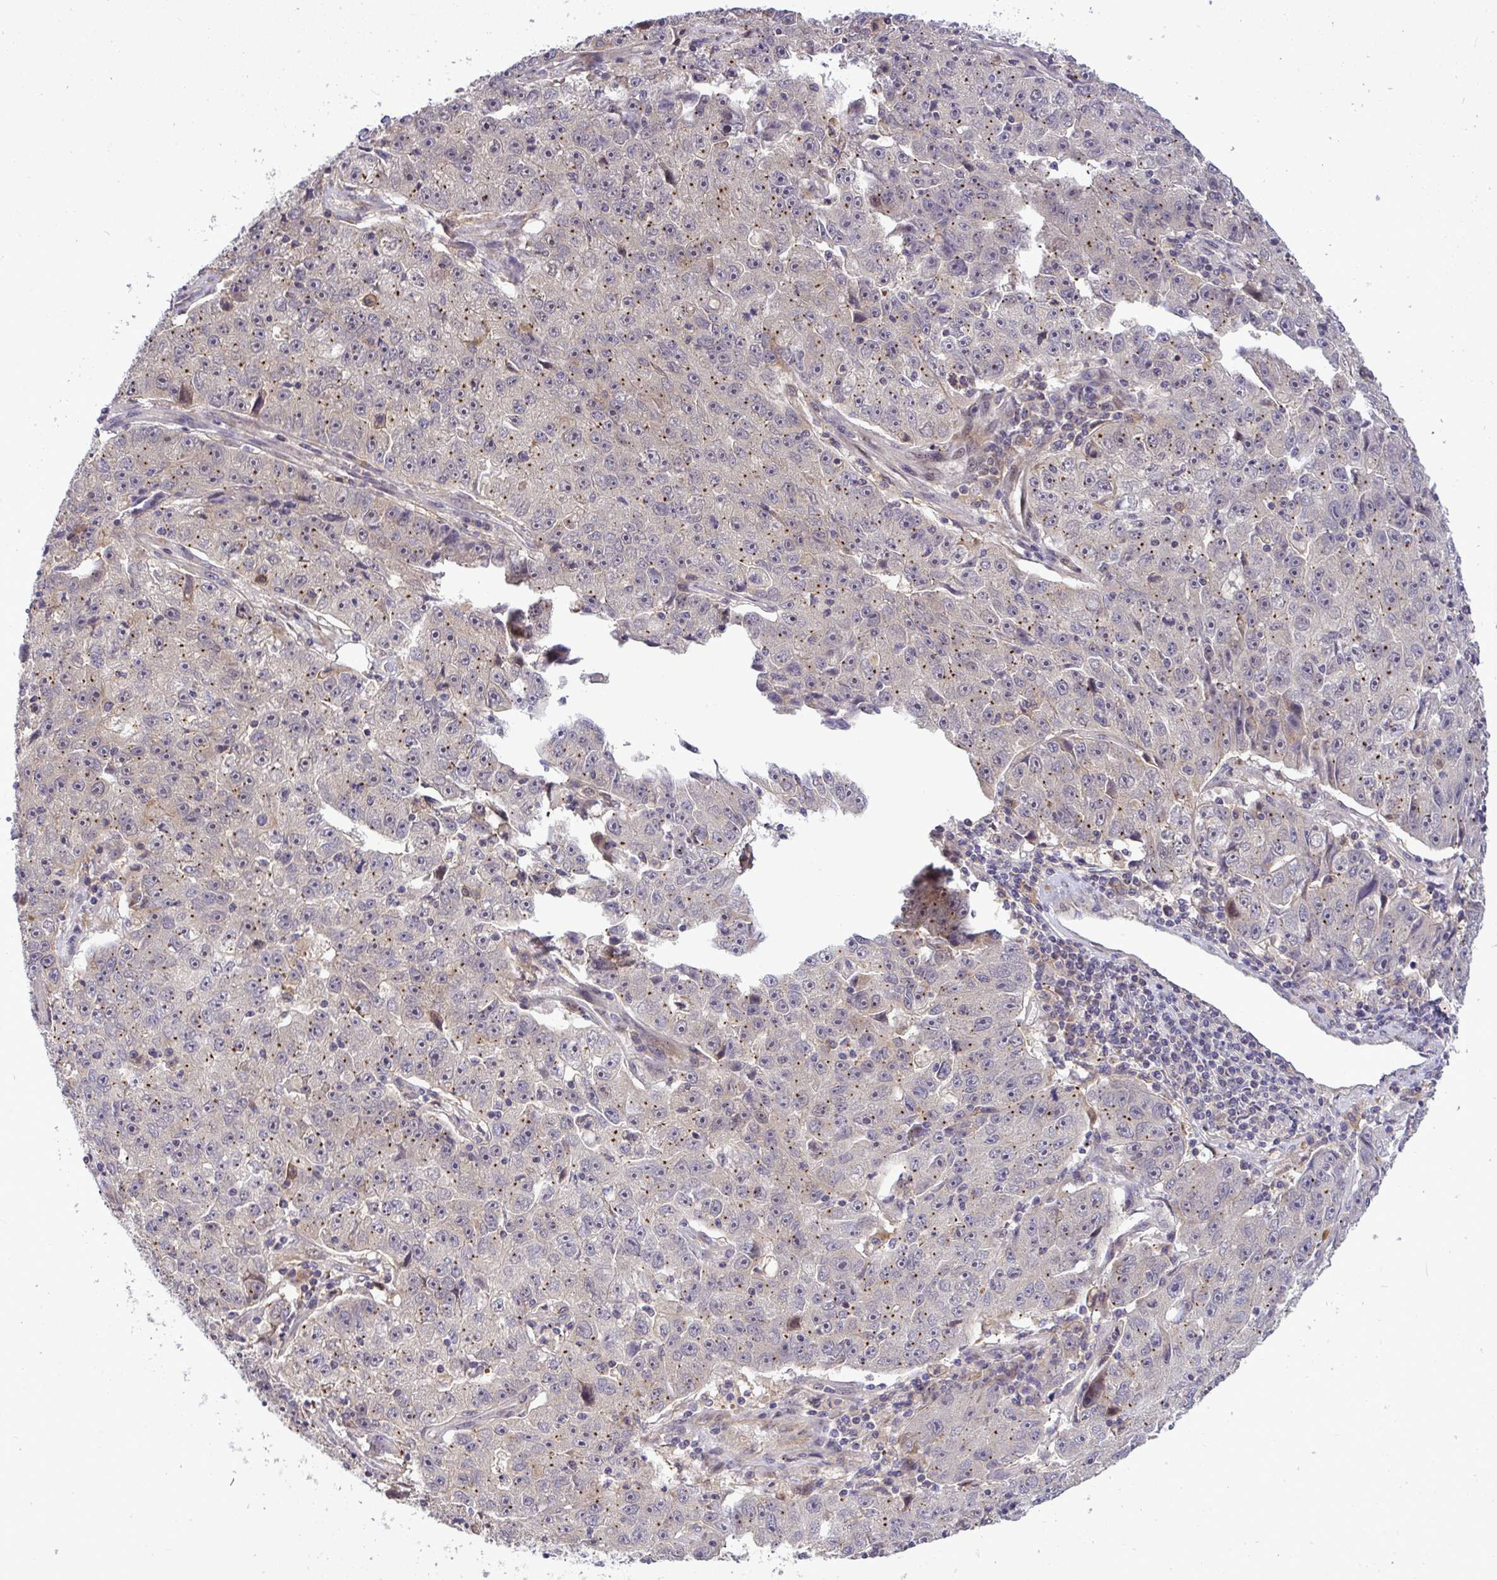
{"staining": {"intensity": "moderate", "quantity": "25%-75%", "location": "cytoplasmic/membranous"}, "tissue": "lung cancer", "cell_type": "Tumor cells", "image_type": "cancer", "snomed": [{"axis": "morphology", "description": "Normal morphology"}, {"axis": "morphology", "description": "Adenocarcinoma, NOS"}, {"axis": "topography", "description": "Lymph node"}, {"axis": "topography", "description": "Lung"}], "caption": "This histopathology image shows immunohistochemistry staining of lung adenocarcinoma, with medium moderate cytoplasmic/membranous positivity in approximately 25%-75% of tumor cells.", "gene": "SLC9A6", "patient": {"sex": "female", "age": 57}}